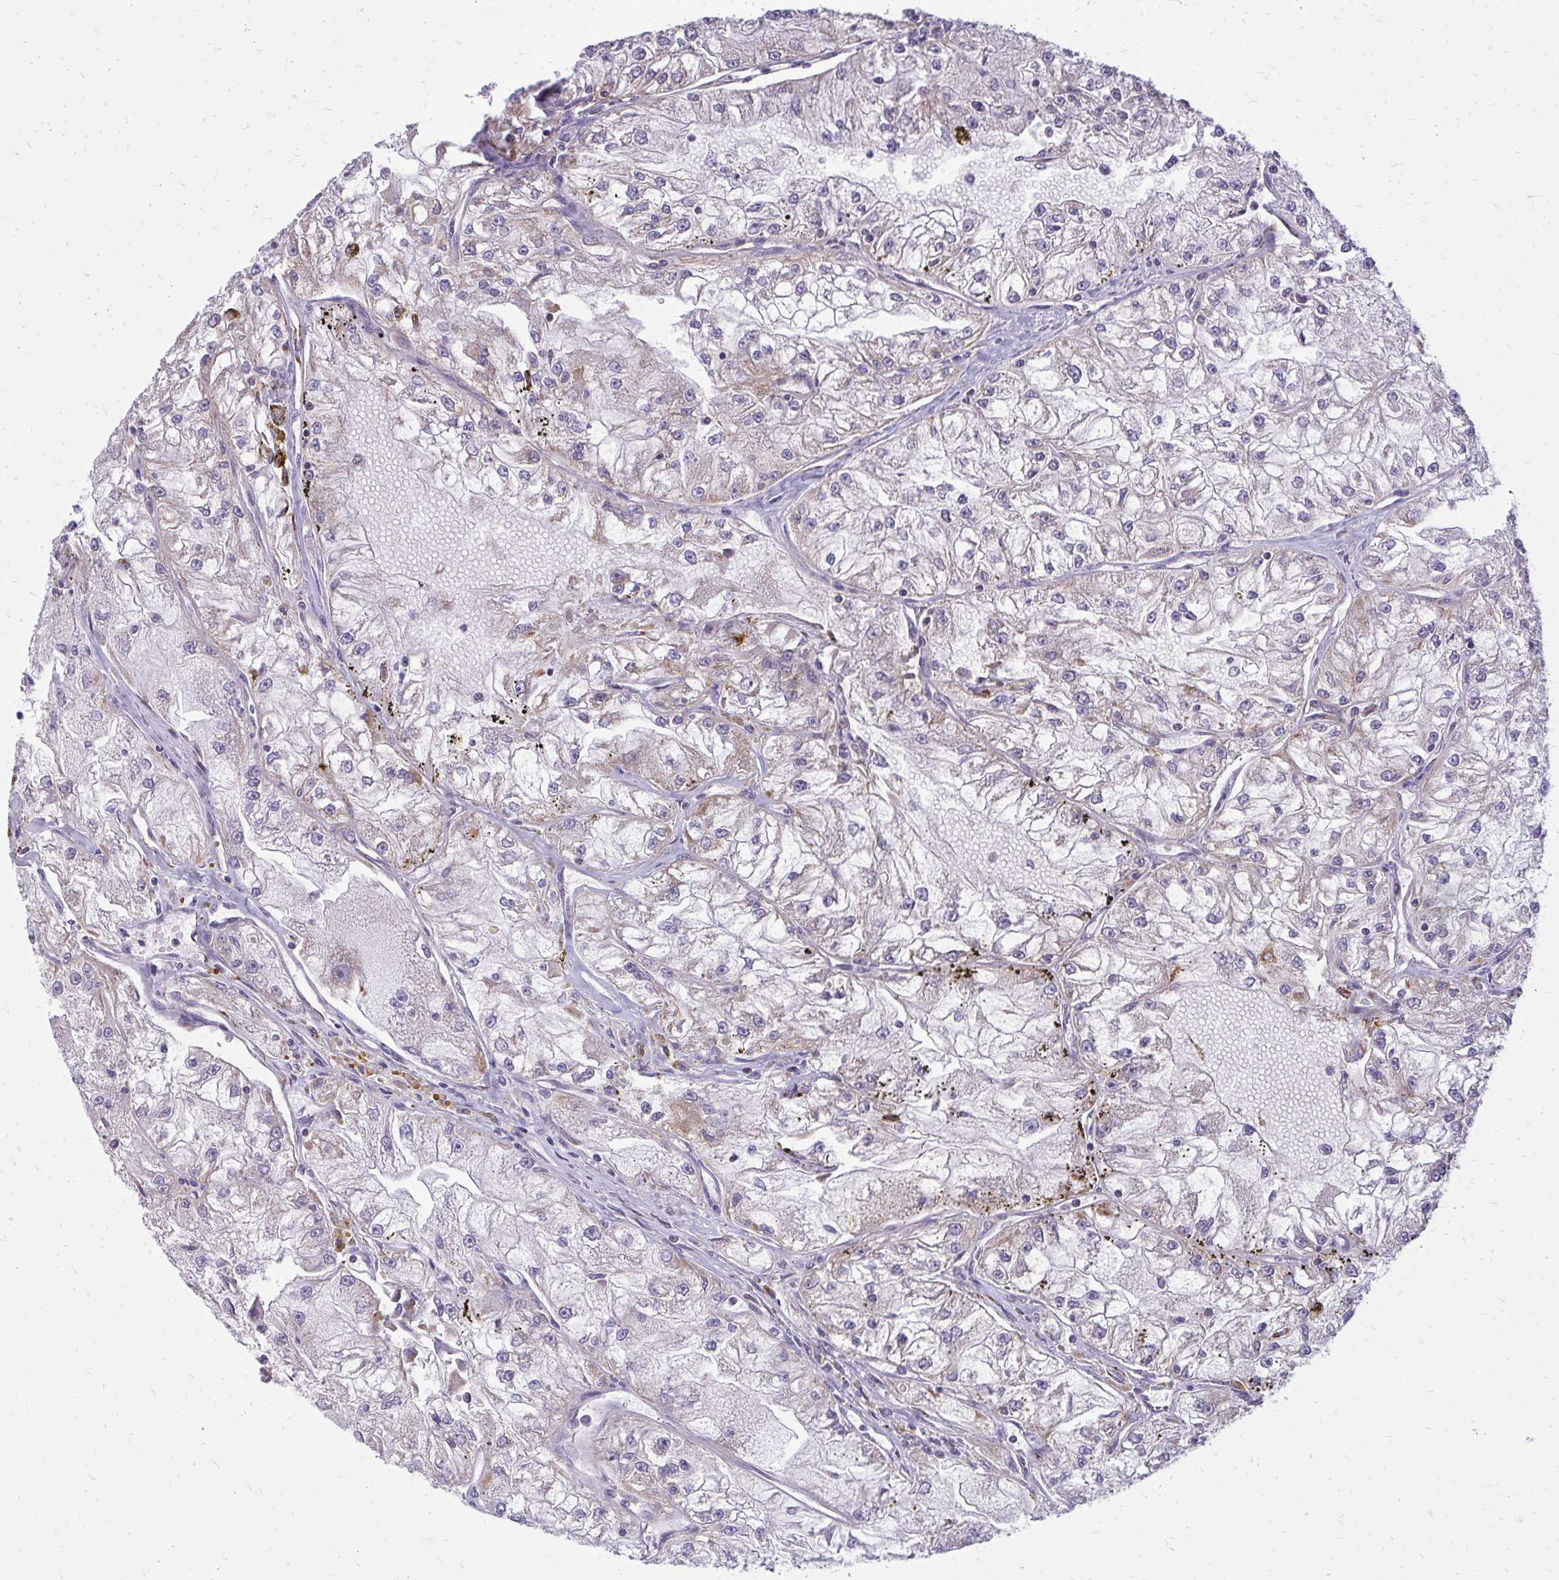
{"staining": {"intensity": "negative", "quantity": "none", "location": "none"}, "tissue": "renal cancer", "cell_type": "Tumor cells", "image_type": "cancer", "snomed": [{"axis": "morphology", "description": "Adenocarcinoma, NOS"}, {"axis": "topography", "description": "Kidney"}], "caption": "This is a photomicrograph of immunohistochemistry (IHC) staining of renal cancer (adenocarcinoma), which shows no staining in tumor cells.", "gene": "IFIT1", "patient": {"sex": "female", "age": 72}}